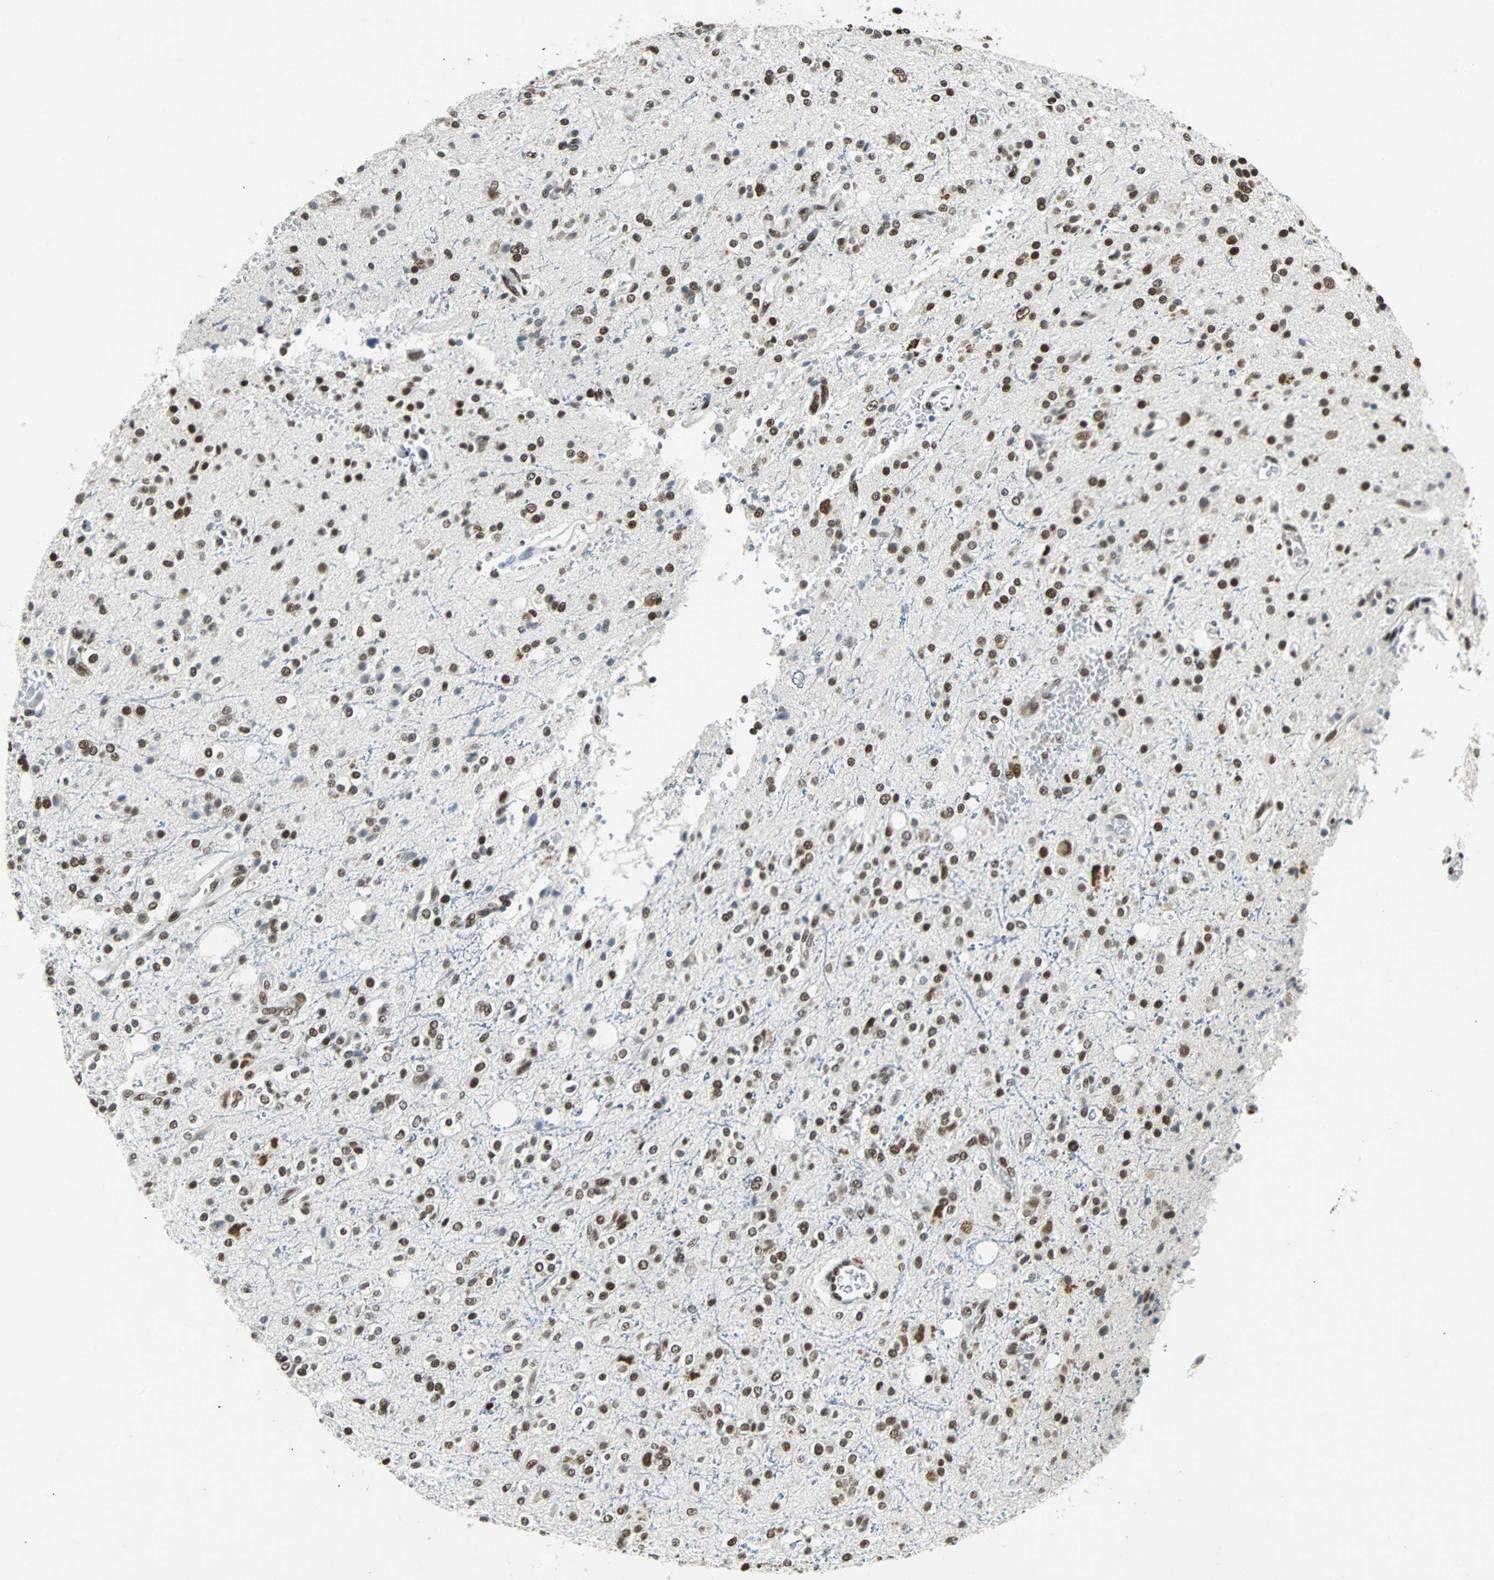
{"staining": {"intensity": "strong", "quantity": ">75%", "location": "nuclear"}, "tissue": "glioma", "cell_type": "Tumor cells", "image_type": "cancer", "snomed": [{"axis": "morphology", "description": "Glioma, malignant, High grade"}, {"axis": "topography", "description": "Brain"}], "caption": "Strong nuclear positivity is identified in approximately >75% of tumor cells in malignant high-grade glioma. (DAB (3,3'-diaminobenzidine) IHC, brown staining for protein, blue staining for nuclei).", "gene": "GATAD2A", "patient": {"sex": "male", "age": 47}}